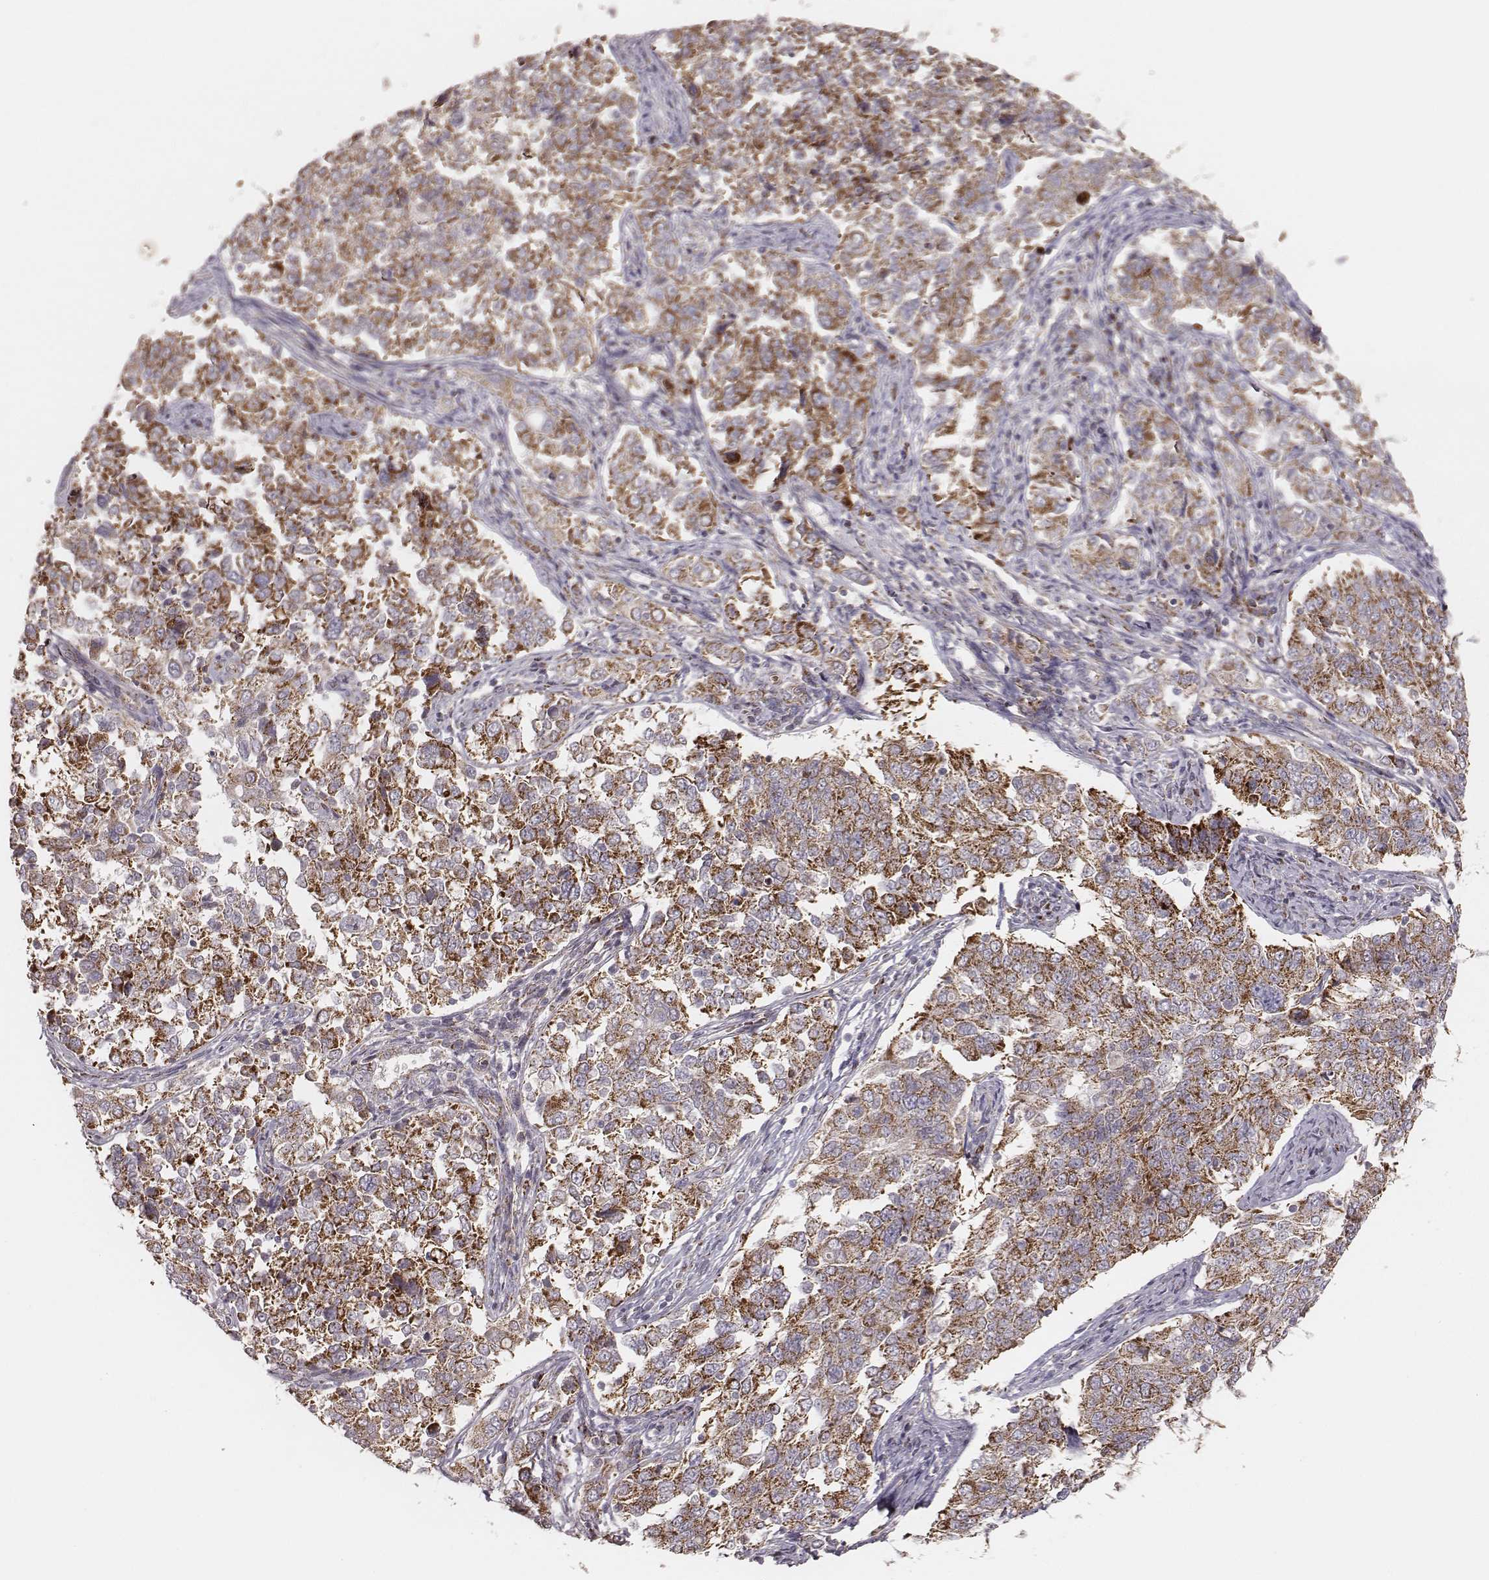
{"staining": {"intensity": "strong", "quantity": ">75%", "location": "cytoplasmic/membranous"}, "tissue": "endometrial cancer", "cell_type": "Tumor cells", "image_type": "cancer", "snomed": [{"axis": "morphology", "description": "Adenocarcinoma, NOS"}, {"axis": "topography", "description": "Endometrium"}], "caption": "This micrograph reveals IHC staining of human adenocarcinoma (endometrial), with high strong cytoplasmic/membranous positivity in approximately >75% of tumor cells.", "gene": "TUFM", "patient": {"sex": "female", "age": 43}}